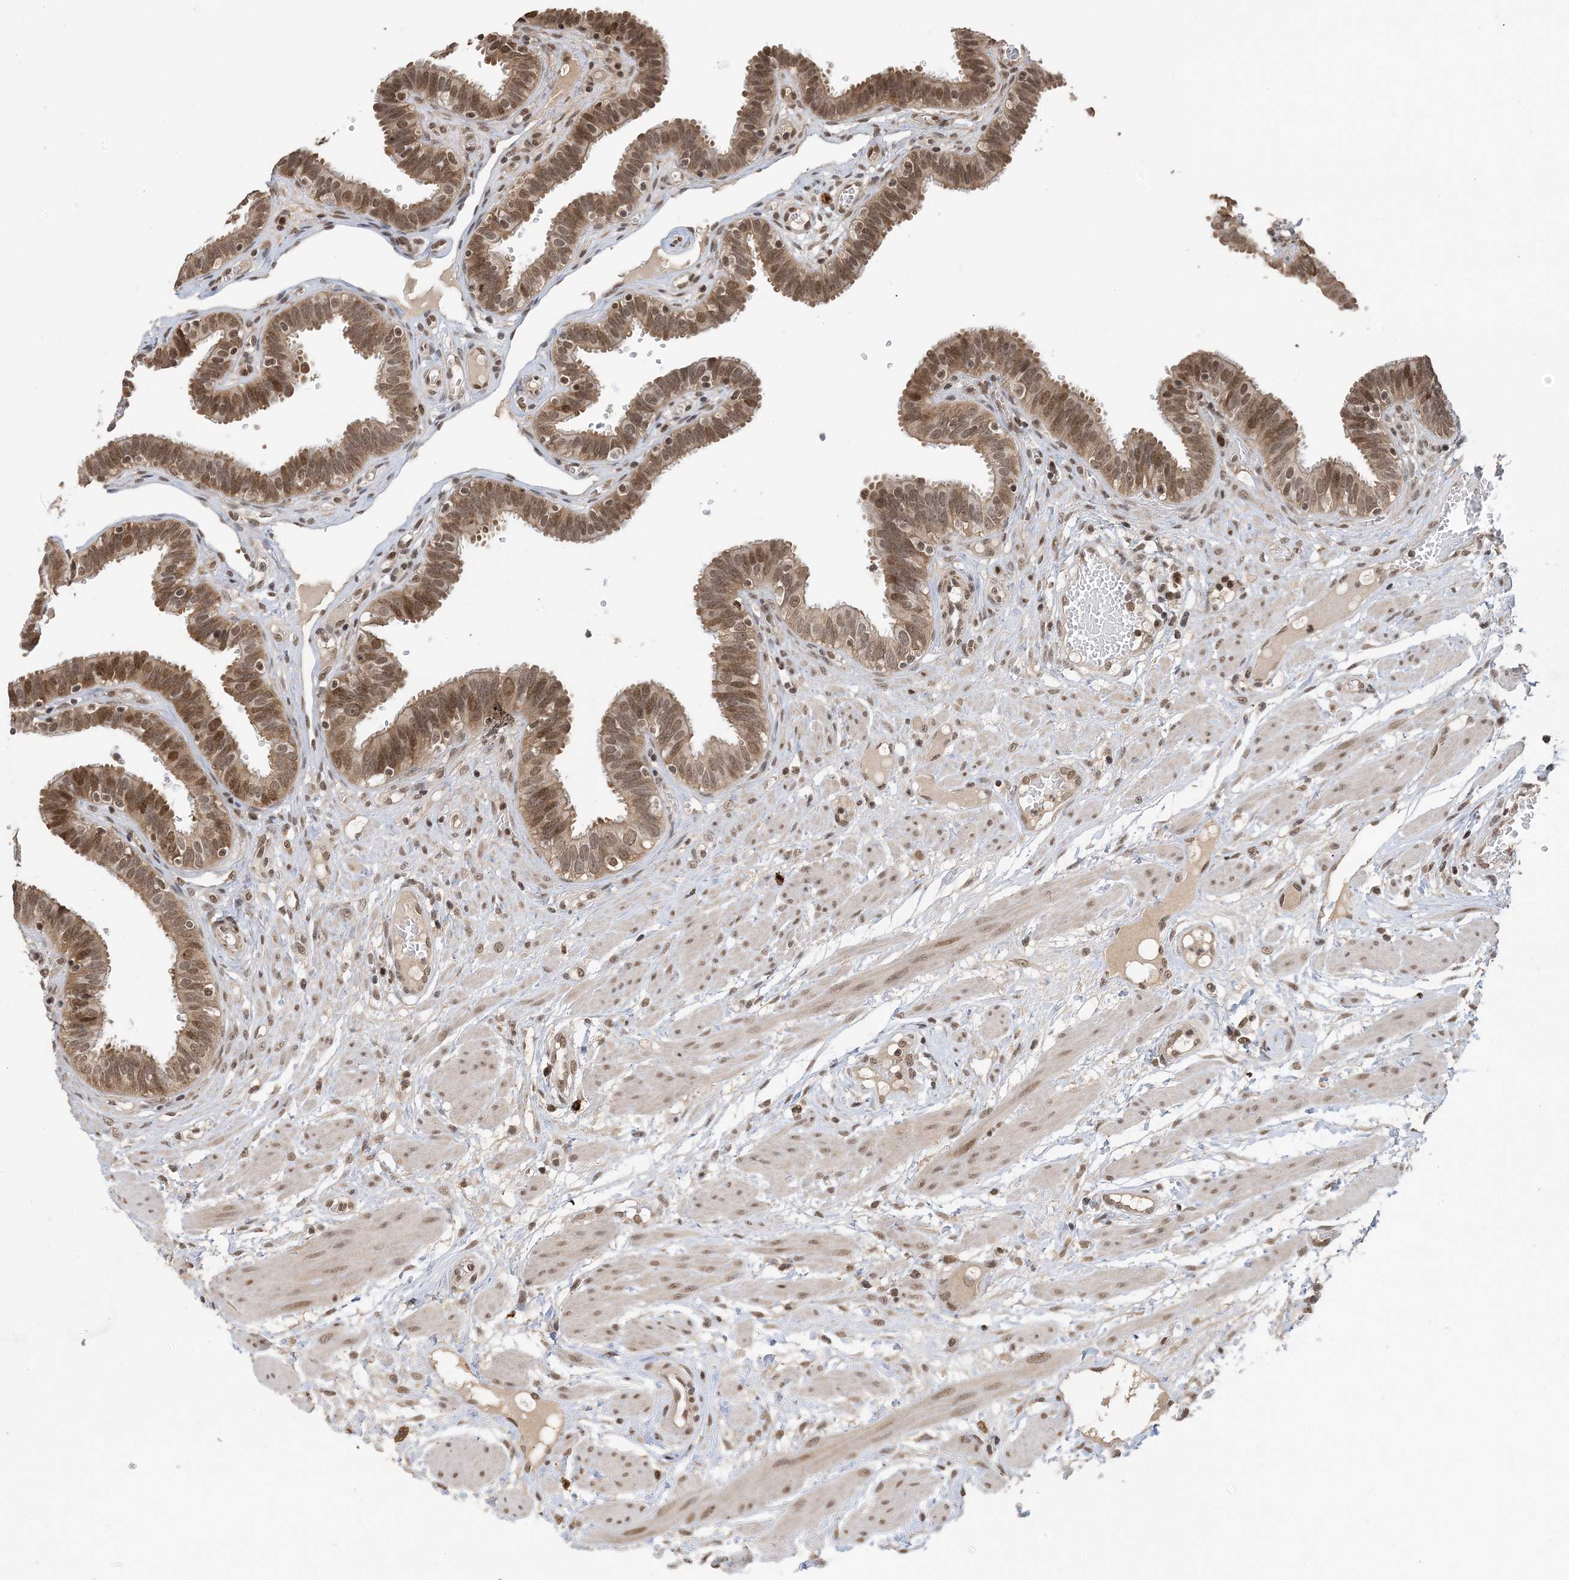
{"staining": {"intensity": "moderate", "quantity": ">75%", "location": "cytoplasmic/membranous,nuclear"}, "tissue": "fallopian tube", "cell_type": "Glandular cells", "image_type": "normal", "snomed": [{"axis": "morphology", "description": "Normal tissue, NOS"}, {"axis": "topography", "description": "Fallopian tube"}, {"axis": "topography", "description": "Placenta"}], "caption": "Protein positivity by immunohistochemistry (IHC) demonstrates moderate cytoplasmic/membranous,nuclear staining in about >75% of glandular cells in benign fallopian tube. The staining is performed using DAB (3,3'-diaminobenzidine) brown chromogen to label protein expression. The nuclei are counter-stained blue using hematoxylin.", "gene": "ACYP2", "patient": {"sex": "female", "age": 32}}